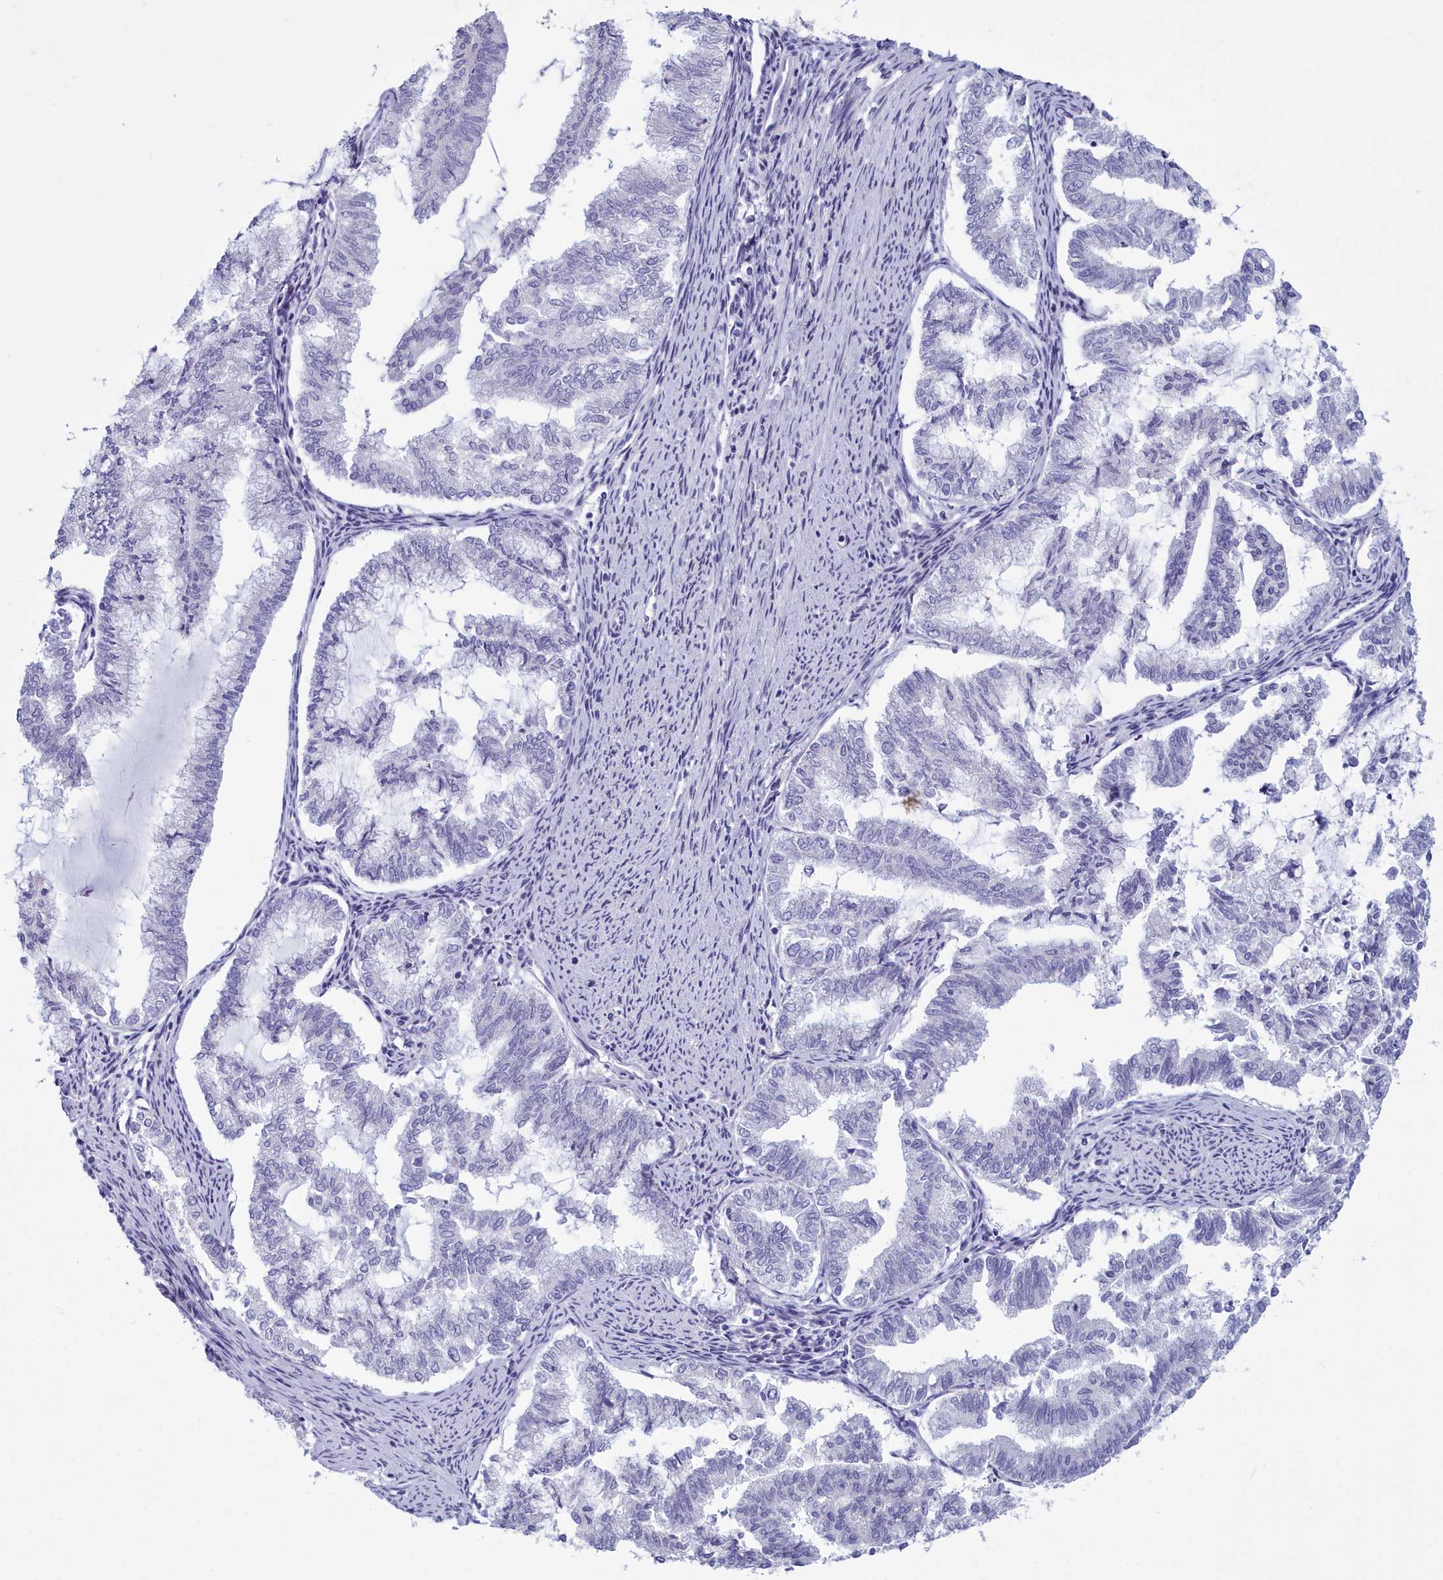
{"staining": {"intensity": "negative", "quantity": "none", "location": "none"}, "tissue": "endometrial cancer", "cell_type": "Tumor cells", "image_type": "cancer", "snomed": [{"axis": "morphology", "description": "Adenocarcinoma, NOS"}, {"axis": "topography", "description": "Endometrium"}], "caption": "Immunohistochemistry of endometrial cancer (adenocarcinoma) shows no positivity in tumor cells. (DAB IHC with hematoxylin counter stain).", "gene": "MAP6", "patient": {"sex": "female", "age": 79}}